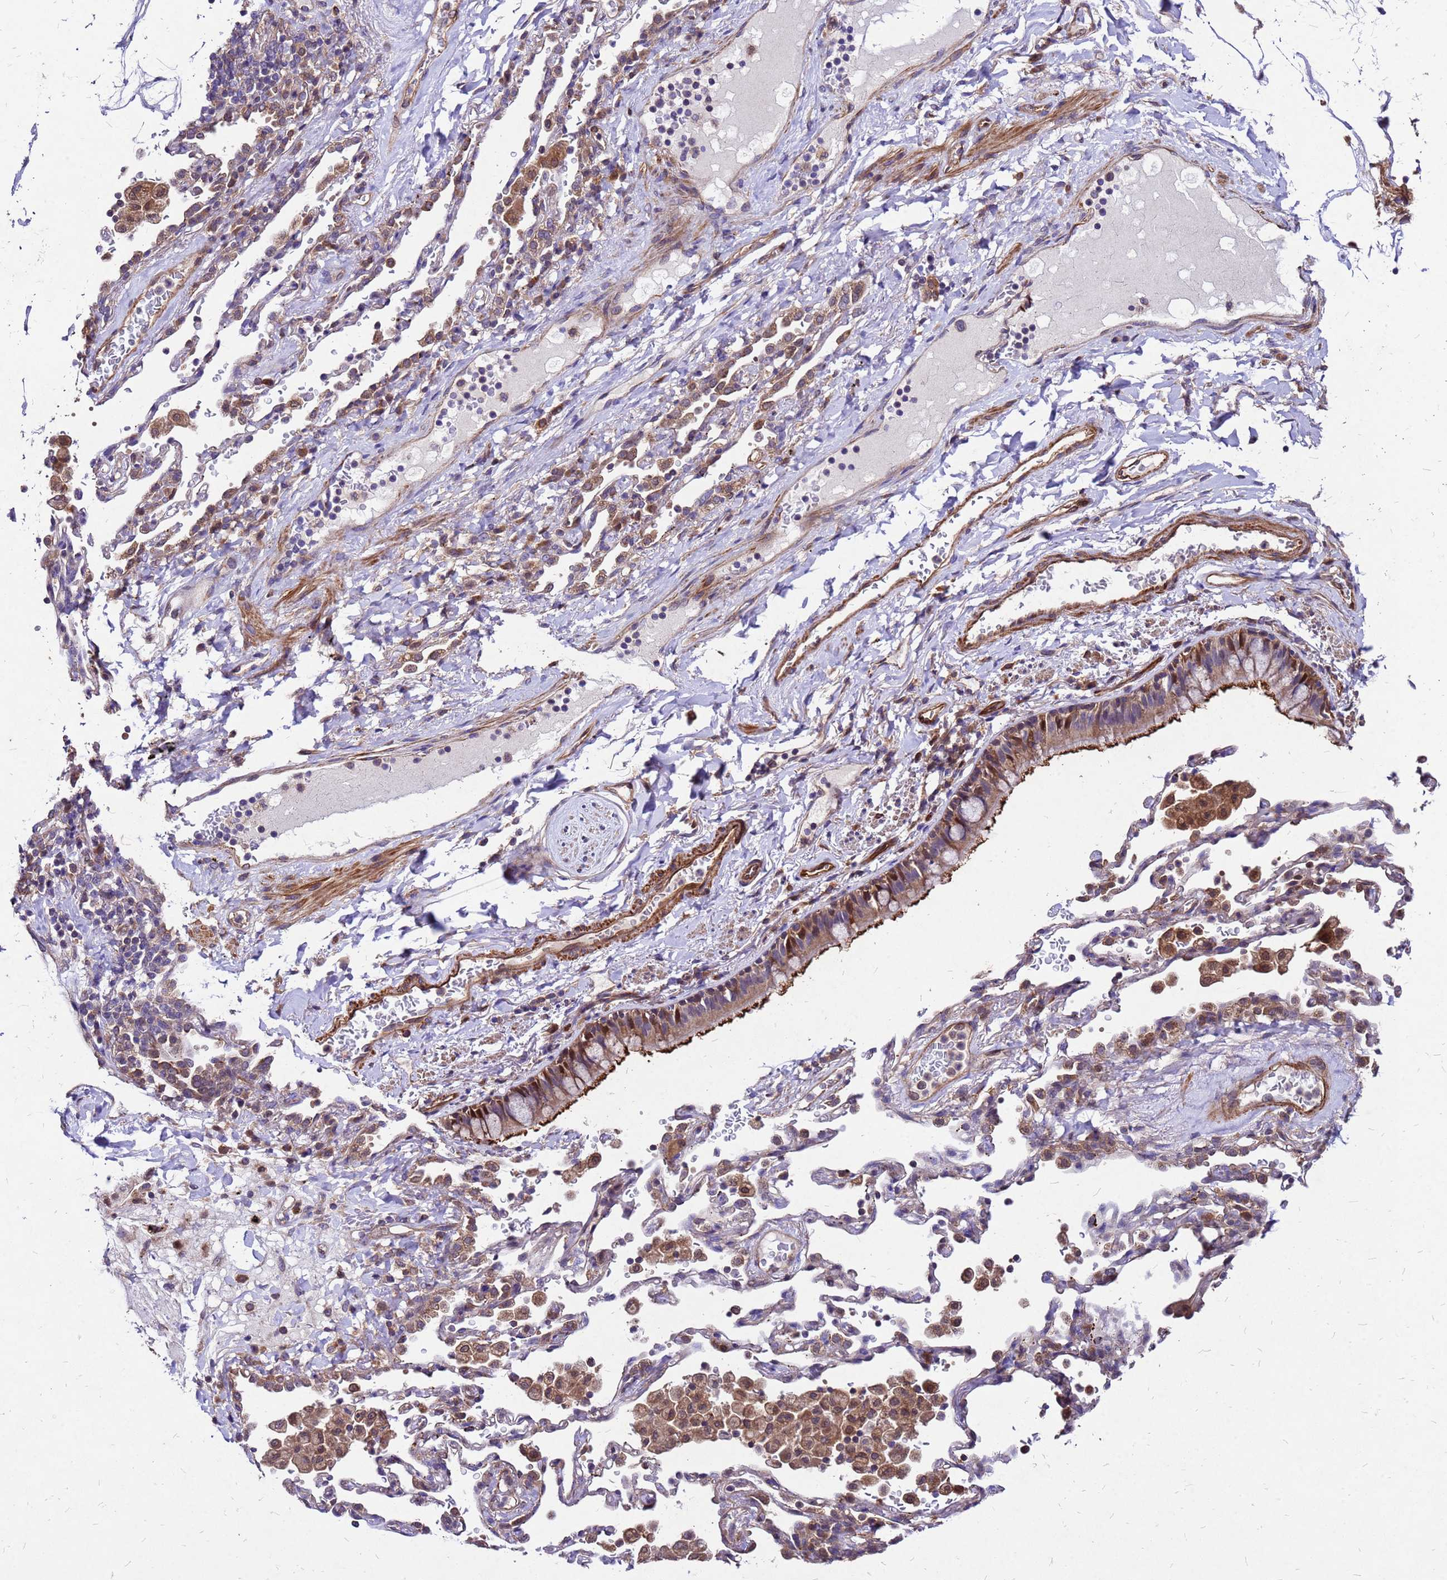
{"staining": {"intensity": "moderate", "quantity": ">75%", "location": "cytoplasmic/membranous,nuclear"}, "tissue": "nasopharynx", "cell_type": "Respiratory epithelial cells", "image_type": "normal", "snomed": [{"axis": "morphology", "description": "Normal tissue, NOS"}, {"axis": "topography", "description": "Nasopharynx"}], "caption": "Immunohistochemical staining of benign nasopharynx displays moderate cytoplasmic/membranous,nuclear protein positivity in approximately >75% of respiratory epithelial cells.", "gene": "DUSP23", "patient": {"sex": "male", "age": 64}}